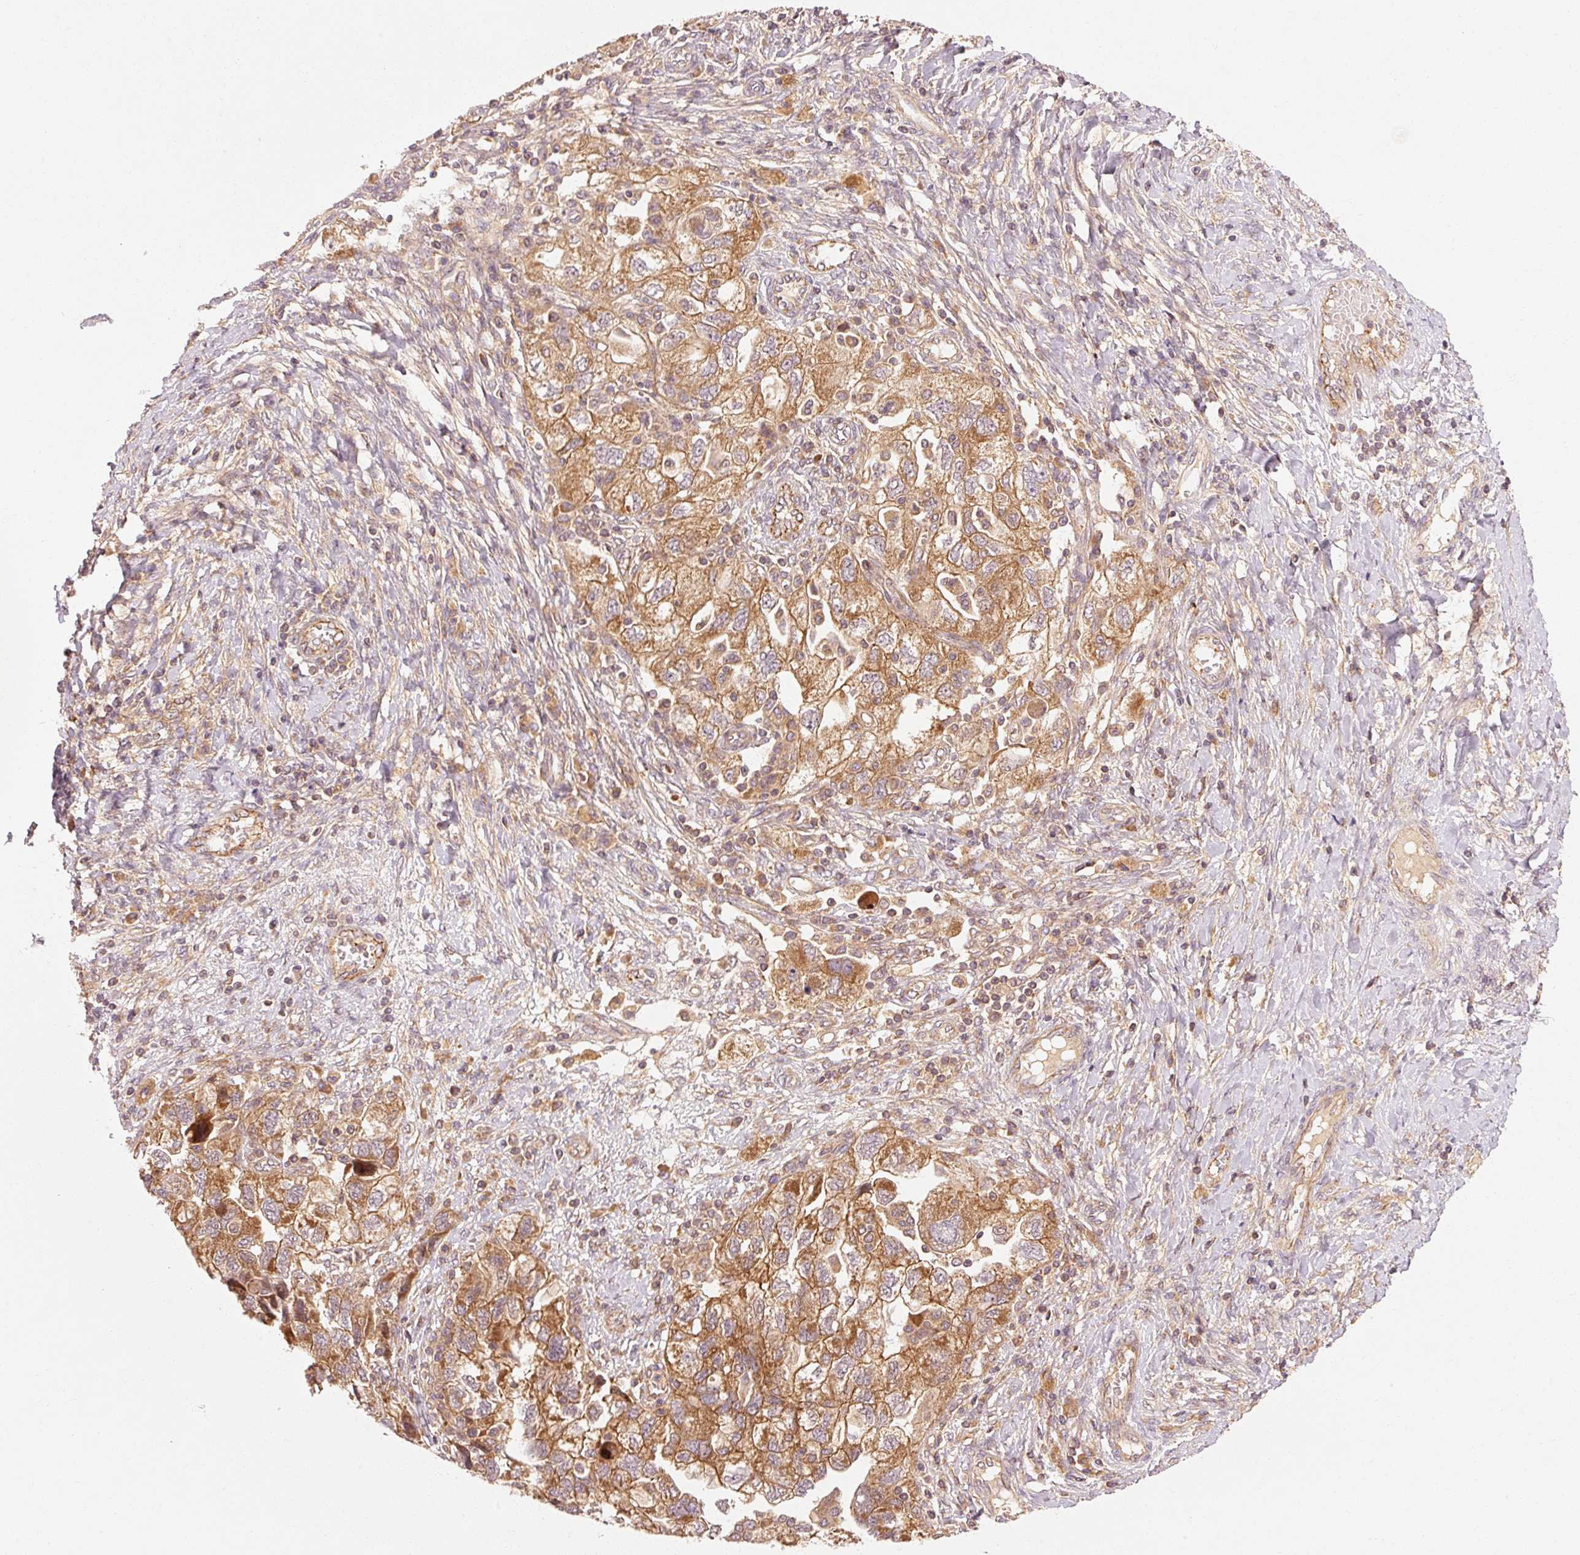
{"staining": {"intensity": "moderate", "quantity": ">75%", "location": "cytoplasmic/membranous"}, "tissue": "ovarian cancer", "cell_type": "Tumor cells", "image_type": "cancer", "snomed": [{"axis": "morphology", "description": "Carcinoma, NOS"}, {"axis": "morphology", "description": "Cystadenocarcinoma, serous, NOS"}, {"axis": "topography", "description": "Ovary"}], "caption": "Immunohistochemical staining of human ovarian cancer (serous cystadenocarcinoma) demonstrates medium levels of moderate cytoplasmic/membranous positivity in about >75% of tumor cells.", "gene": "CTNNA1", "patient": {"sex": "female", "age": 69}}